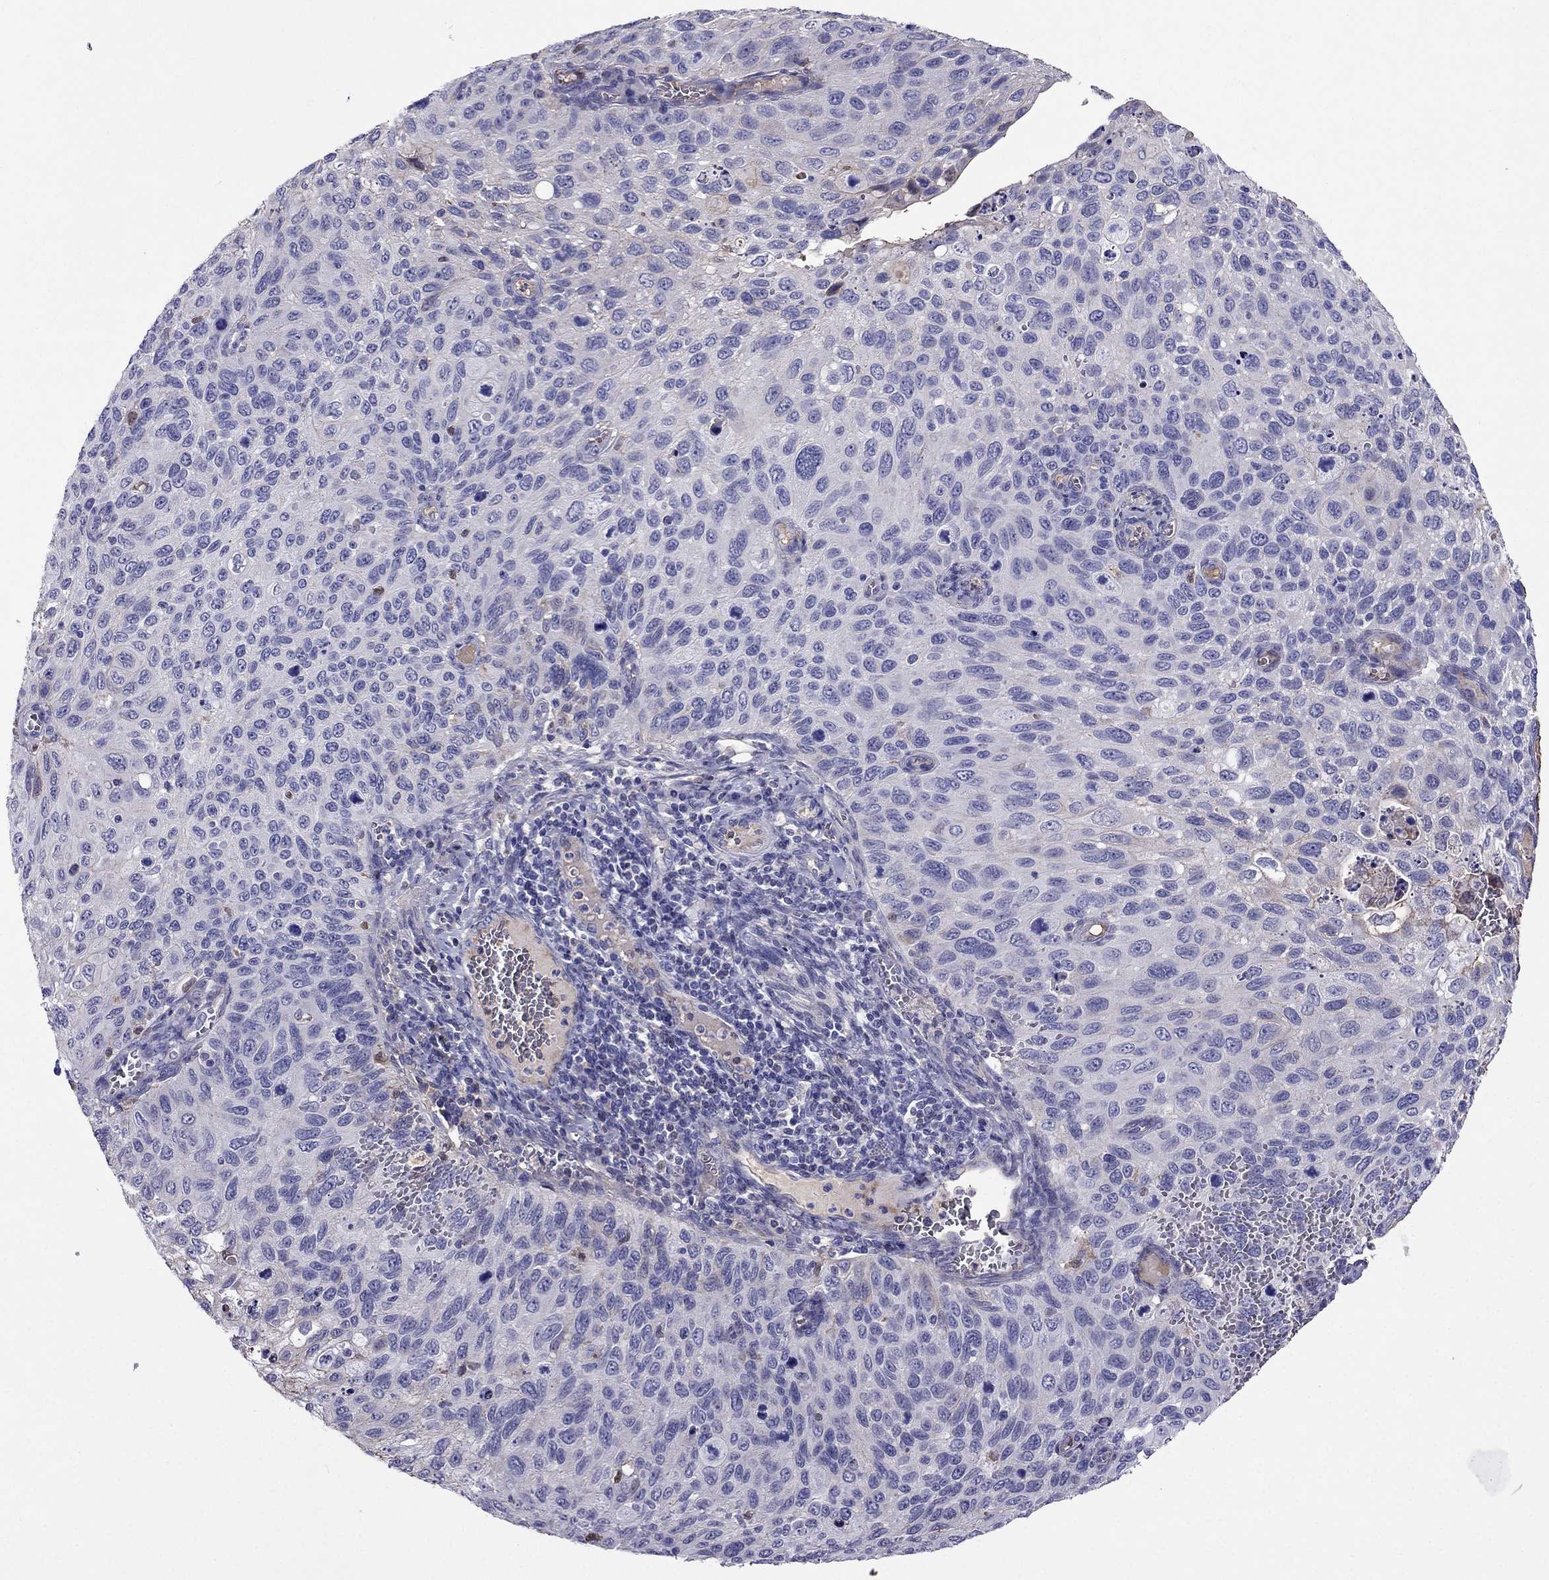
{"staining": {"intensity": "negative", "quantity": "none", "location": "none"}, "tissue": "cervical cancer", "cell_type": "Tumor cells", "image_type": "cancer", "snomed": [{"axis": "morphology", "description": "Squamous cell carcinoma, NOS"}, {"axis": "topography", "description": "Cervix"}], "caption": "Cervical squamous cell carcinoma was stained to show a protein in brown. There is no significant positivity in tumor cells.", "gene": "TBC1D21", "patient": {"sex": "female", "age": 70}}